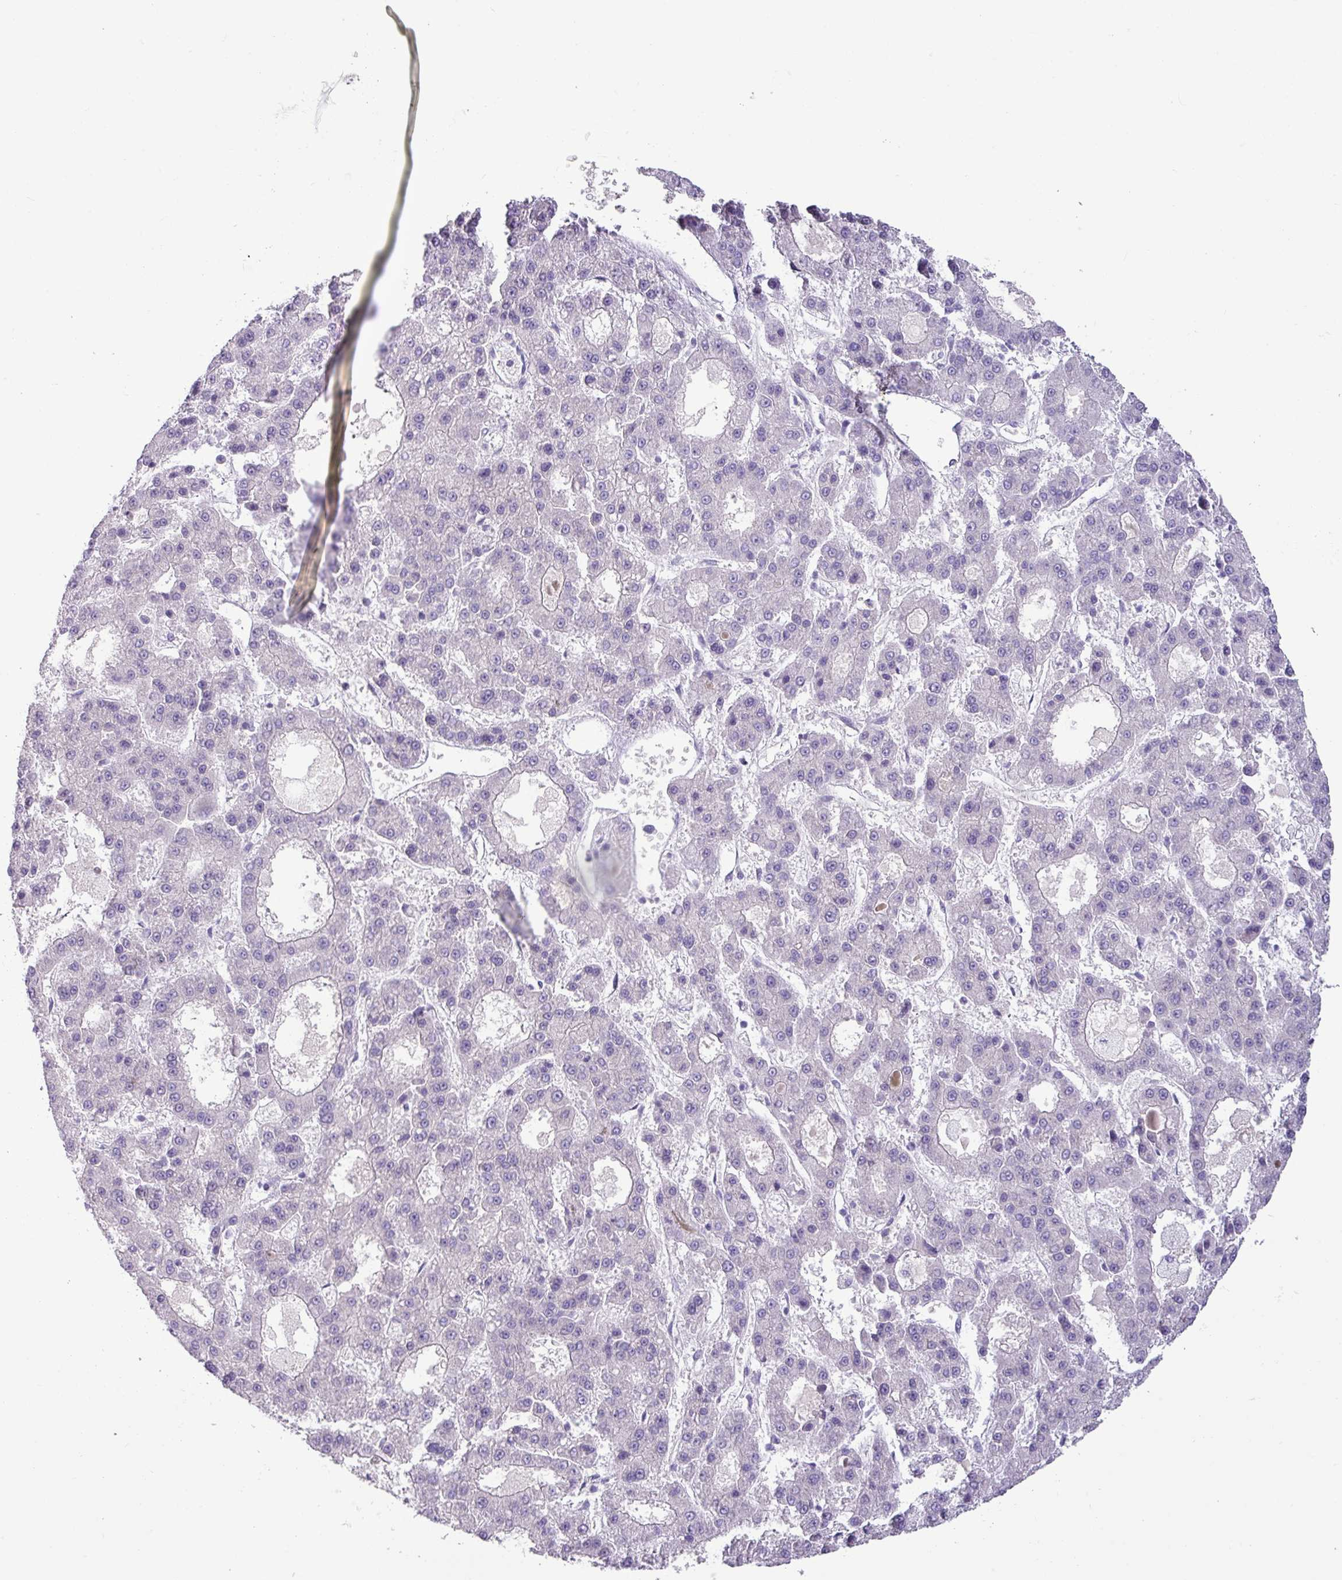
{"staining": {"intensity": "negative", "quantity": "none", "location": "none"}, "tissue": "liver cancer", "cell_type": "Tumor cells", "image_type": "cancer", "snomed": [{"axis": "morphology", "description": "Carcinoma, Hepatocellular, NOS"}, {"axis": "topography", "description": "Liver"}], "caption": "Tumor cells show no significant protein expression in liver cancer (hepatocellular carcinoma). (Stains: DAB IHC with hematoxylin counter stain, Microscopy: brightfield microscopy at high magnification).", "gene": "STIMATE", "patient": {"sex": "male", "age": 70}}